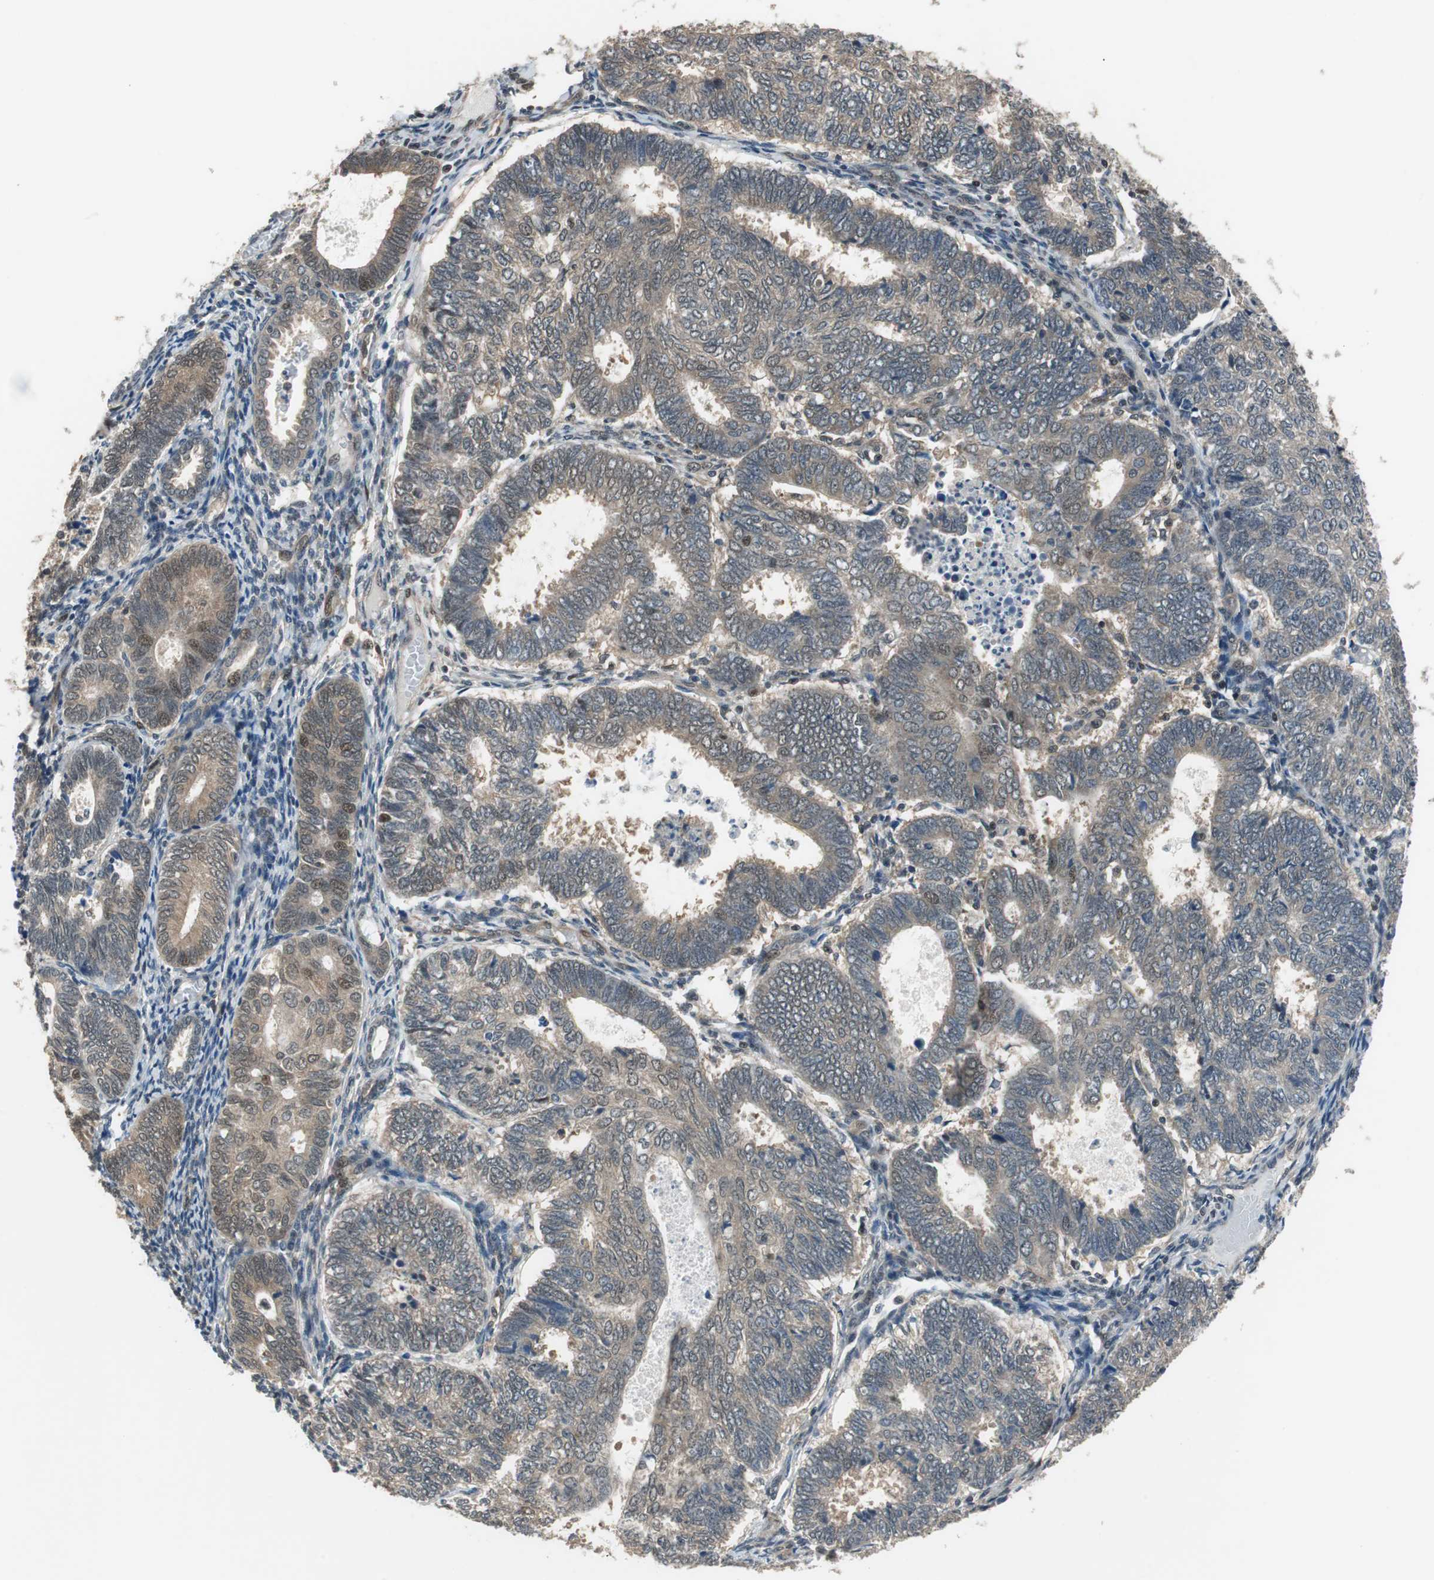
{"staining": {"intensity": "weak", "quantity": ">75%", "location": "cytoplasmic/membranous"}, "tissue": "endometrial cancer", "cell_type": "Tumor cells", "image_type": "cancer", "snomed": [{"axis": "morphology", "description": "Adenocarcinoma, NOS"}, {"axis": "topography", "description": "Uterus"}], "caption": "Immunohistochemistry staining of endometrial adenocarcinoma, which displays low levels of weak cytoplasmic/membranous positivity in about >75% of tumor cells indicating weak cytoplasmic/membranous protein staining. The staining was performed using DAB (3,3'-diaminobenzidine) (brown) for protein detection and nuclei were counterstained in hematoxylin (blue).", "gene": "MAFB", "patient": {"sex": "female", "age": 60}}